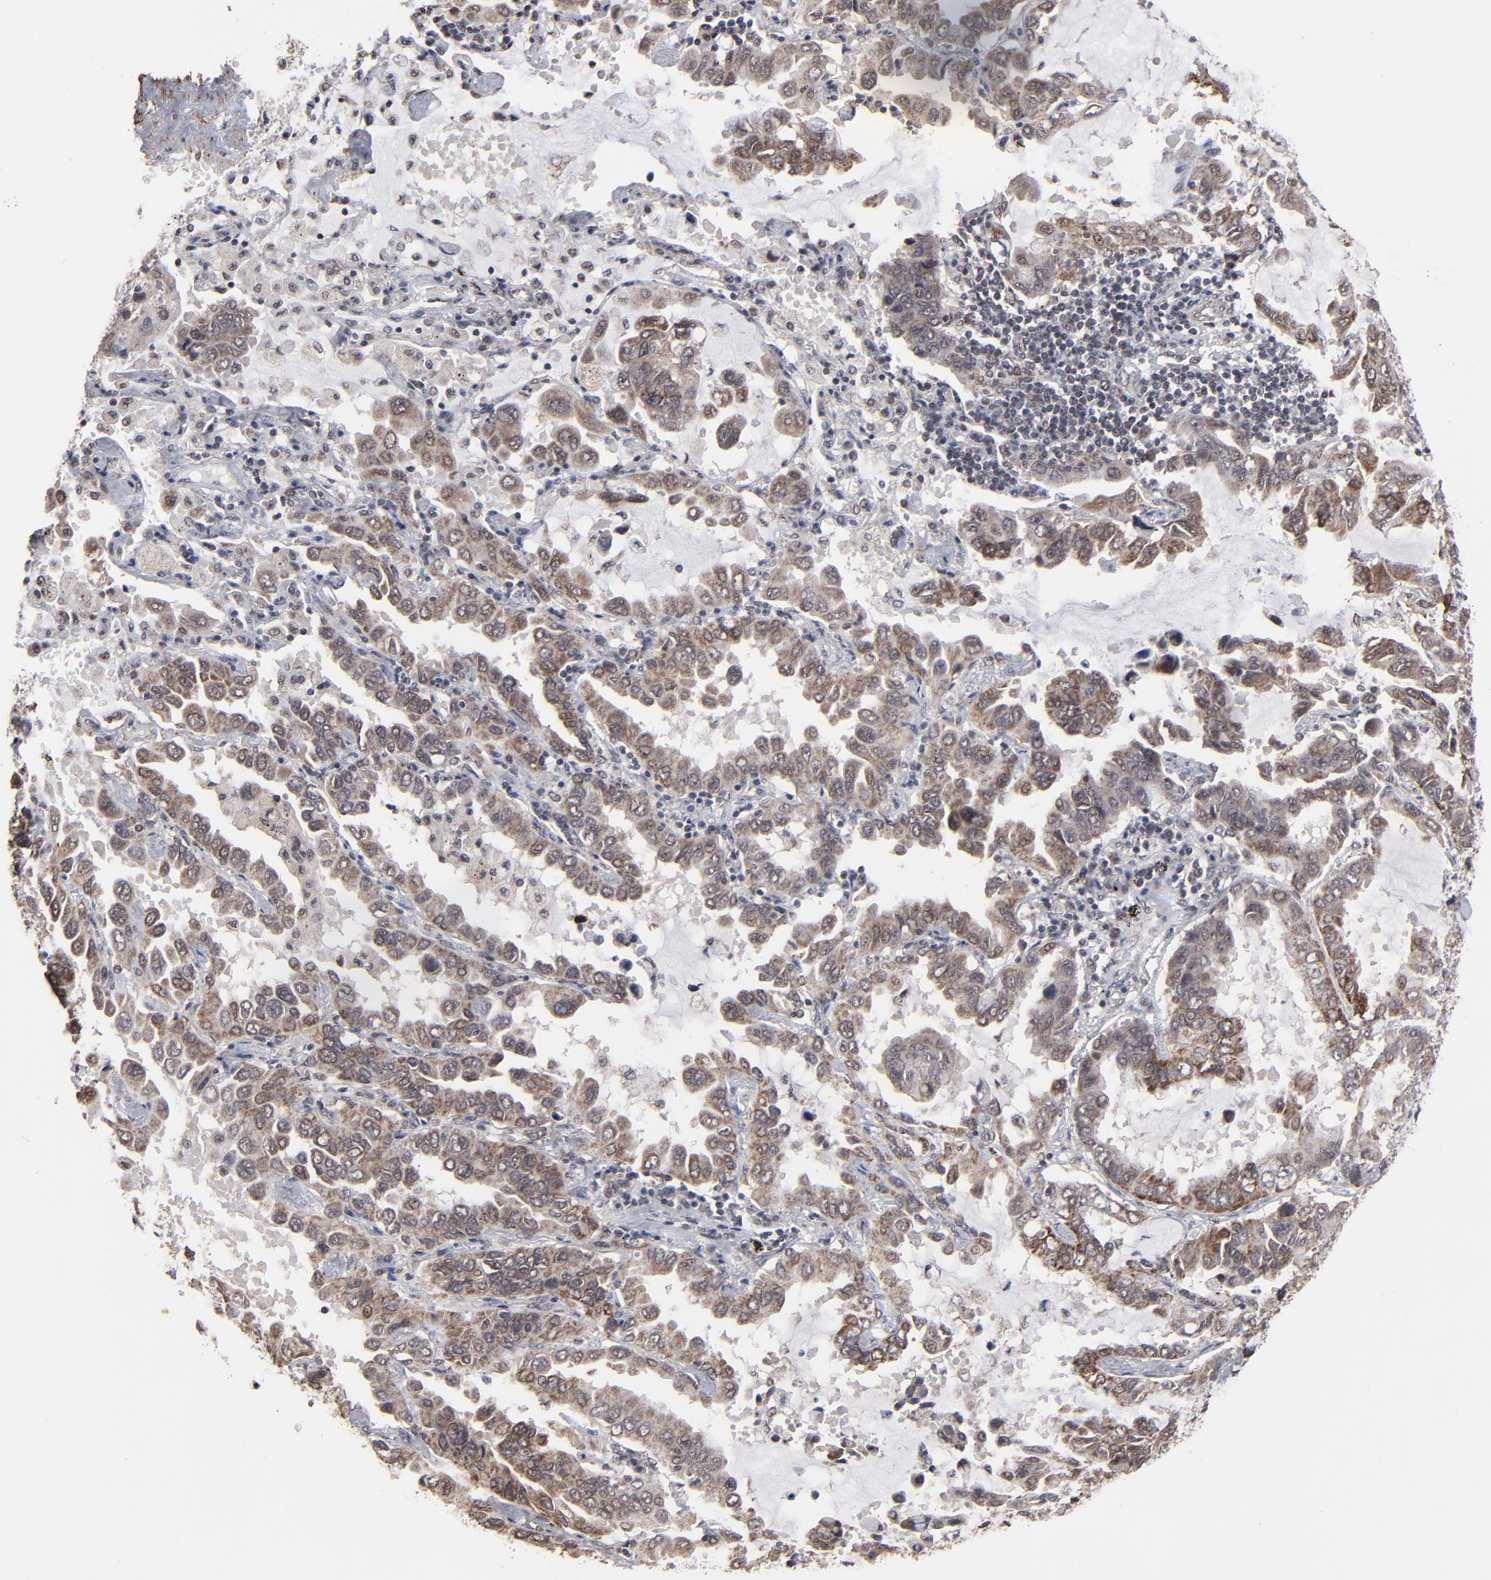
{"staining": {"intensity": "moderate", "quantity": "25%-75%", "location": "cytoplasmic/membranous"}, "tissue": "lung cancer", "cell_type": "Tumor cells", "image_type": "cancer", "snomed": [{"axis": "morphology", "description": "Adenocarcinoma, NOS"}, {"axis": "topography", "description": "Lung"}], "caption": "Immunohistochemistry (IHC) micrograph of neoplastic tissue: lung adenocarcinoma stained using immunohistochemistry (IHC) demonstrates medium levels of moderate protein expression localized specifically in the cytoplasmic/membranous of tumor cells, appearing as a cytoplasmic/membranous brown color.", "gene": "BNIP3", "patient": {"sex": "male", "age": 64}}